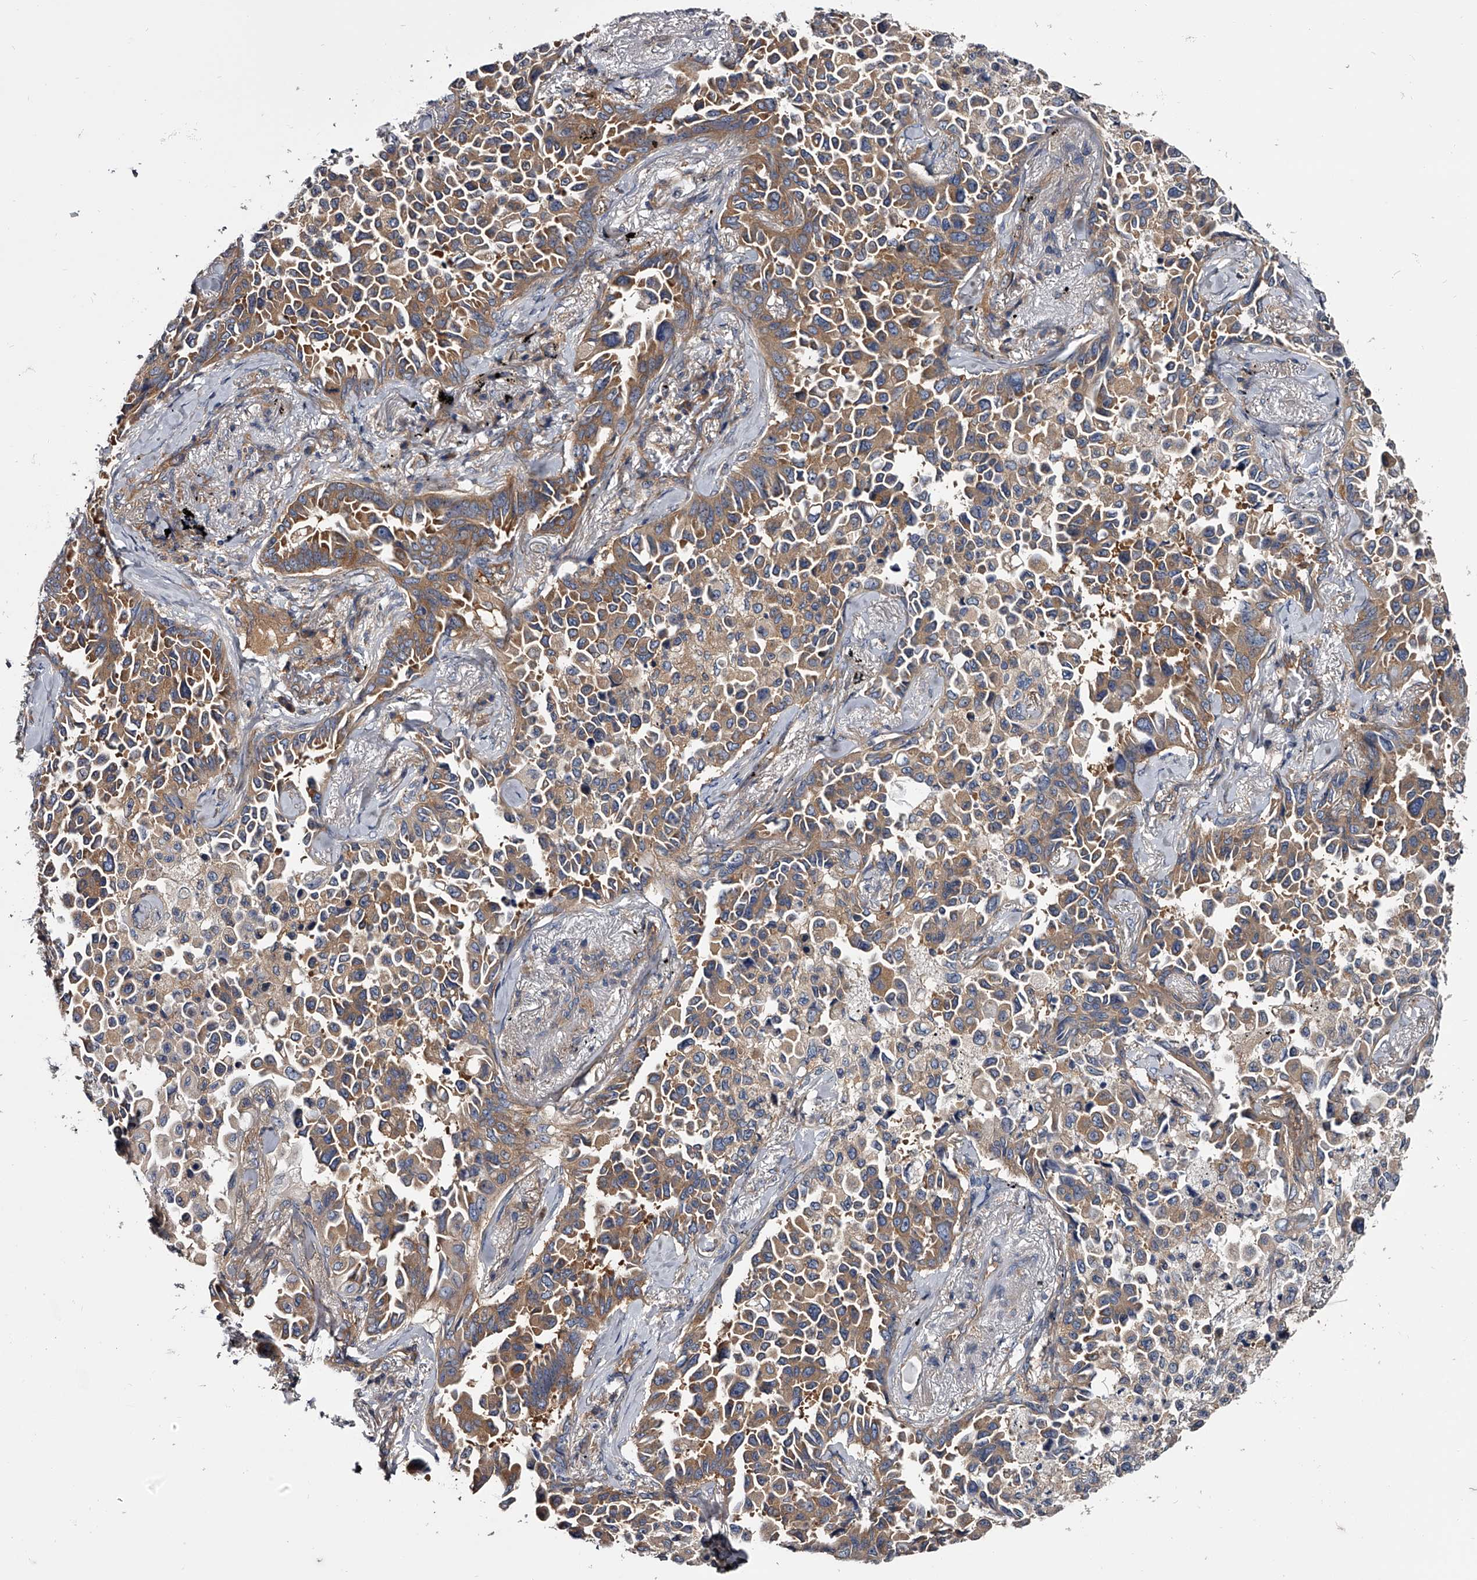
{"staining": {"intensity": "moderate", "quantity": ">75%", "location": "cytoplasmic/membranous"}, "tissue": "lung cancer", "cell_type": "Tumor cells", "image_type": "cancer", "snomed": [{"axis": "morphology", "description": "Adenocarcinoma, NOS"}, {"axis": "topography", "description": "Lung"}], "caption": "IHC of human lung cancer reveals medium levels of moderate cytoplasmic/membranous positivity in about >75% of tumor cells.", "gene": "GAPVD1", "patient": {"sex": "female", "age": 67}}